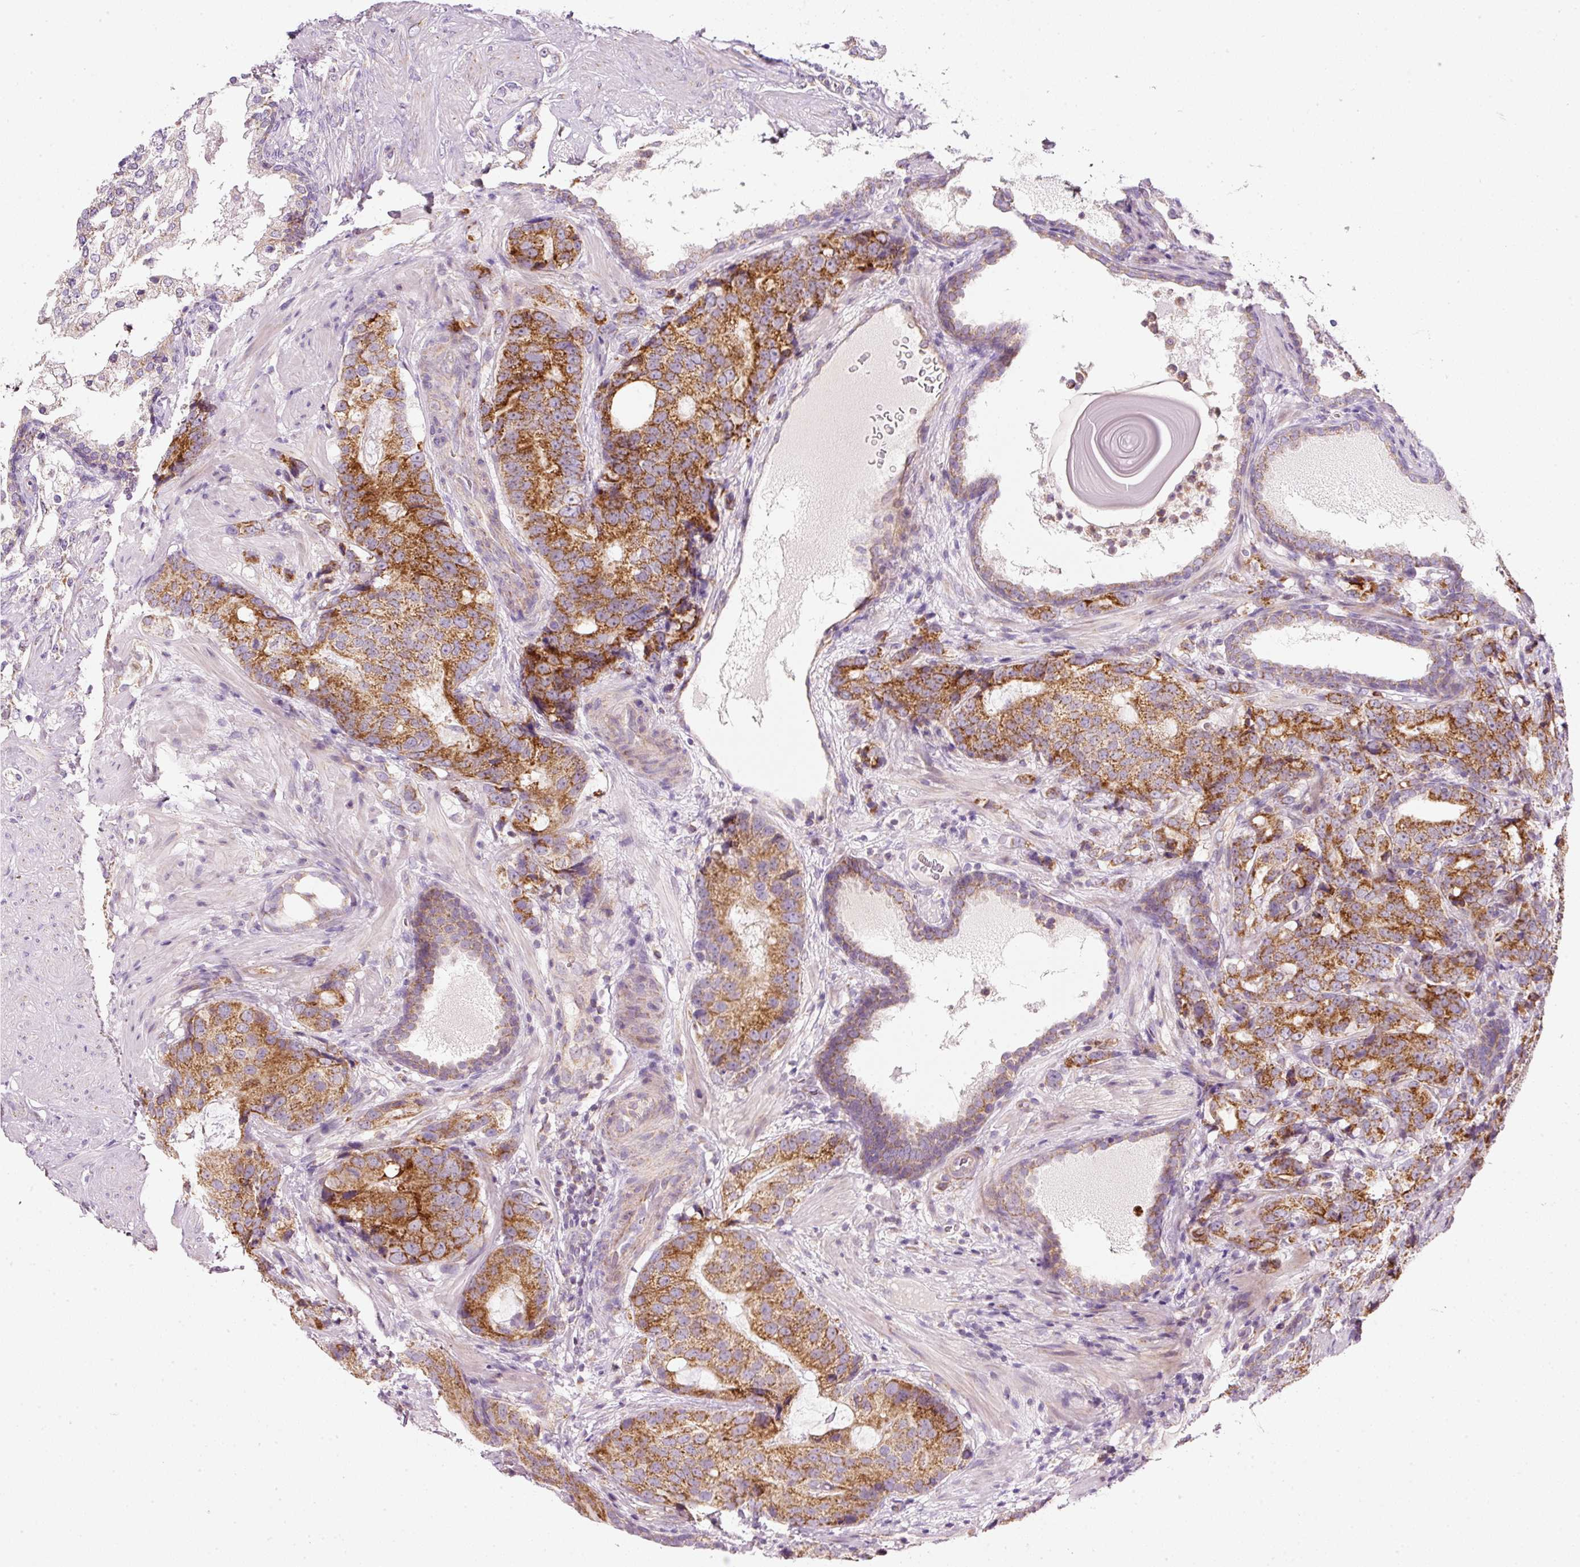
{"staining": {"intensity": "strong", "quantity": ">75%", "location": "cytoplasmic/membranous"}, "tissue": "prostate cancer", "cell_type": "Tumor cells", "image_type": "cancer", "snomed": [{"axis": "morphology", "description": "Adenocarcinoma, High grade"}, {"axis": "topography", "description": "Prostate"}], "caption": "A high-resolution micrograph shows immunohistochemistry (IHC) staining of adenocarcinoma (high-grade) (prostate), which demonstrates strong cytoplasmic/membranous positivity in about >75% of tumor cells.", "gene": "NDUFA1", "patient": {"sex": "male", "age": 67}}